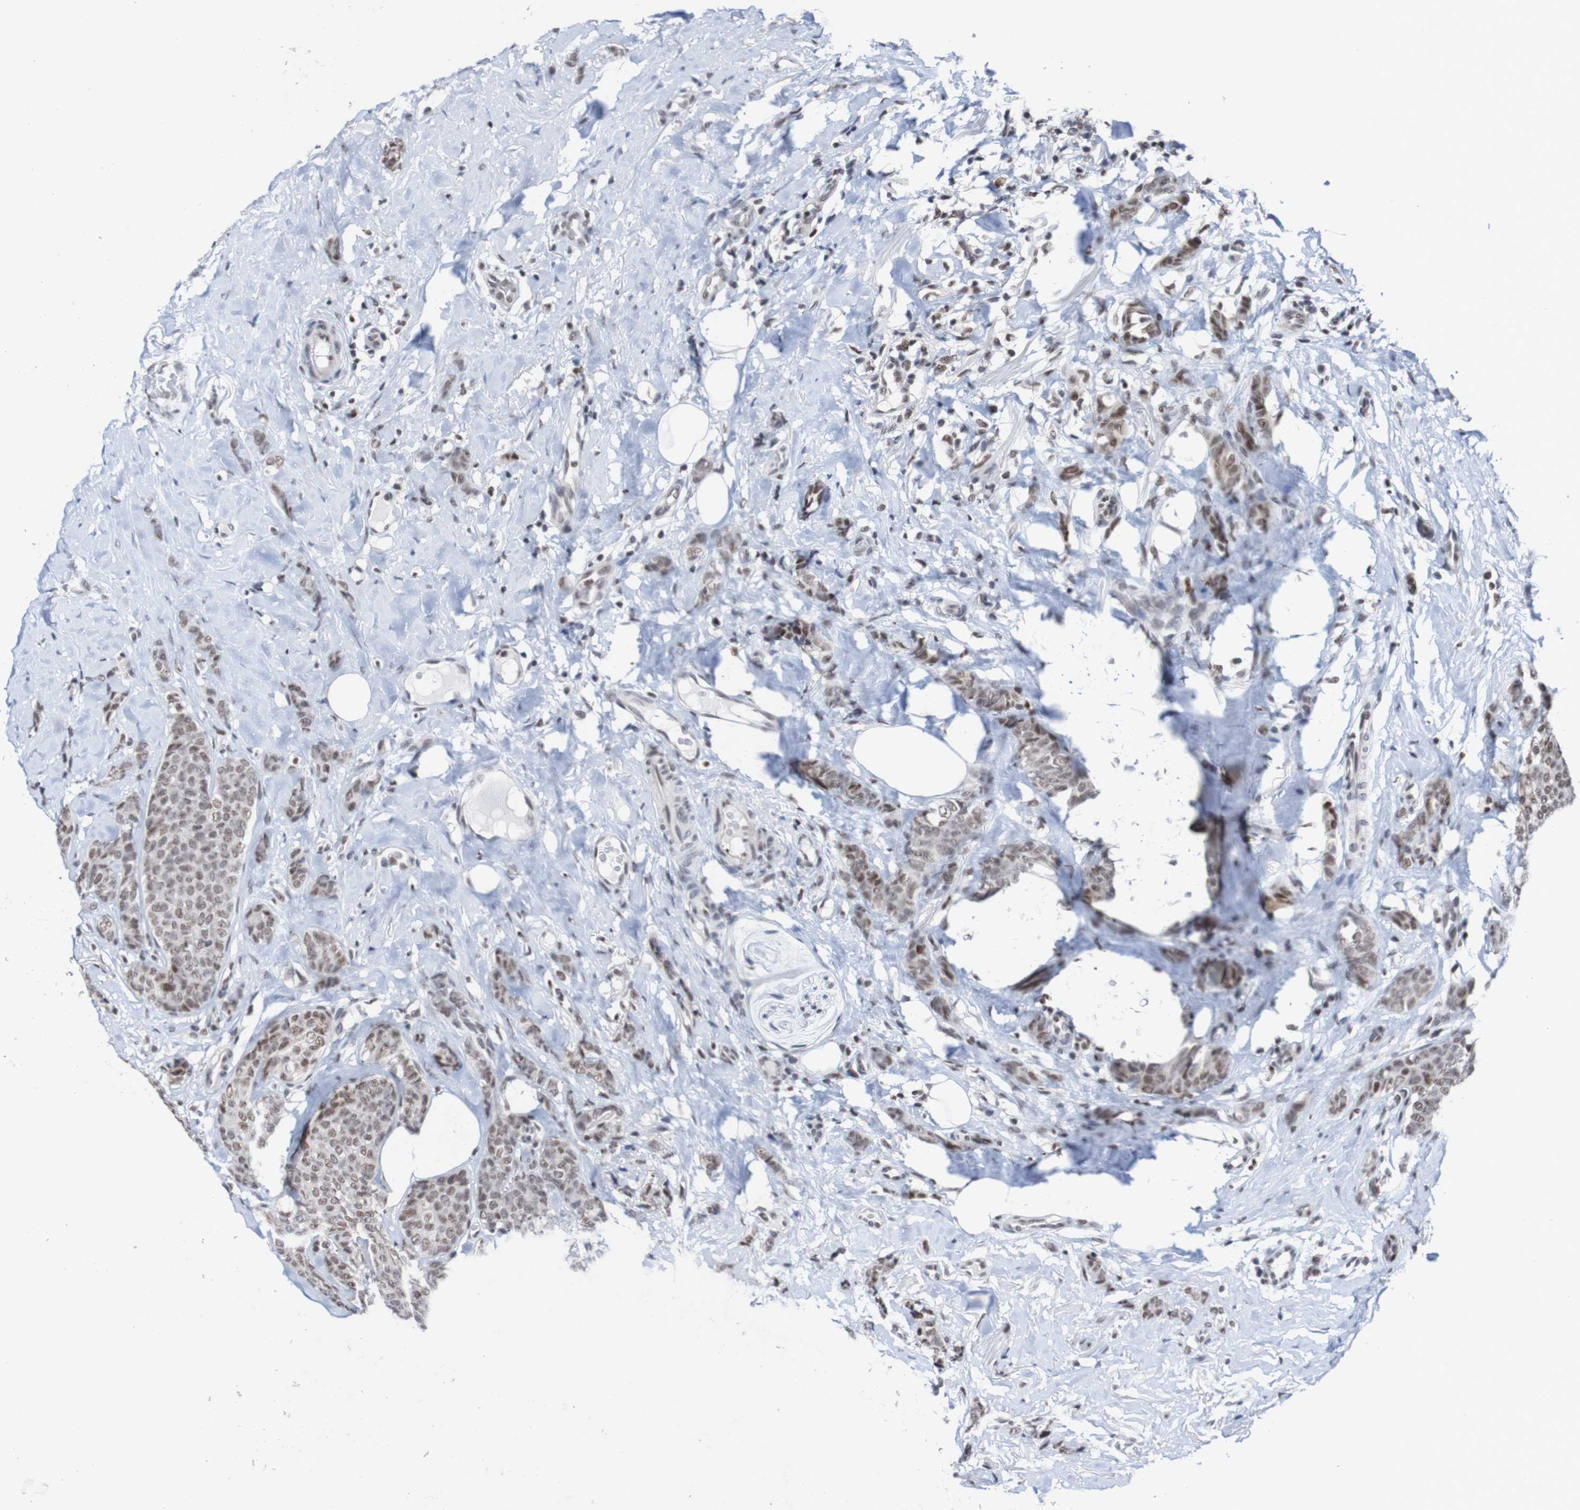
{"staining": {"intensity": "weak", "quantity": ">75%", "location": "nuclear"}, "tissue": "breast cancer", "cell_type": "Tumor cells", "image_type": "cancer", "snomed": [{"axis": "morphology", "description": "Lobular carcinoma"}, {"axis": "topography", "description": "Skin"}, {"axis": "topography", "description": "Breast"}], "caption": "Breast cancer stained with DAB (3,3'-diaminobenzidine) IHC exhibits low levels of weak nuclear expression in approximately >75% of tumor cells.", "gene": "CDC5L", "patient": {"sex": "female", "age": 46}}